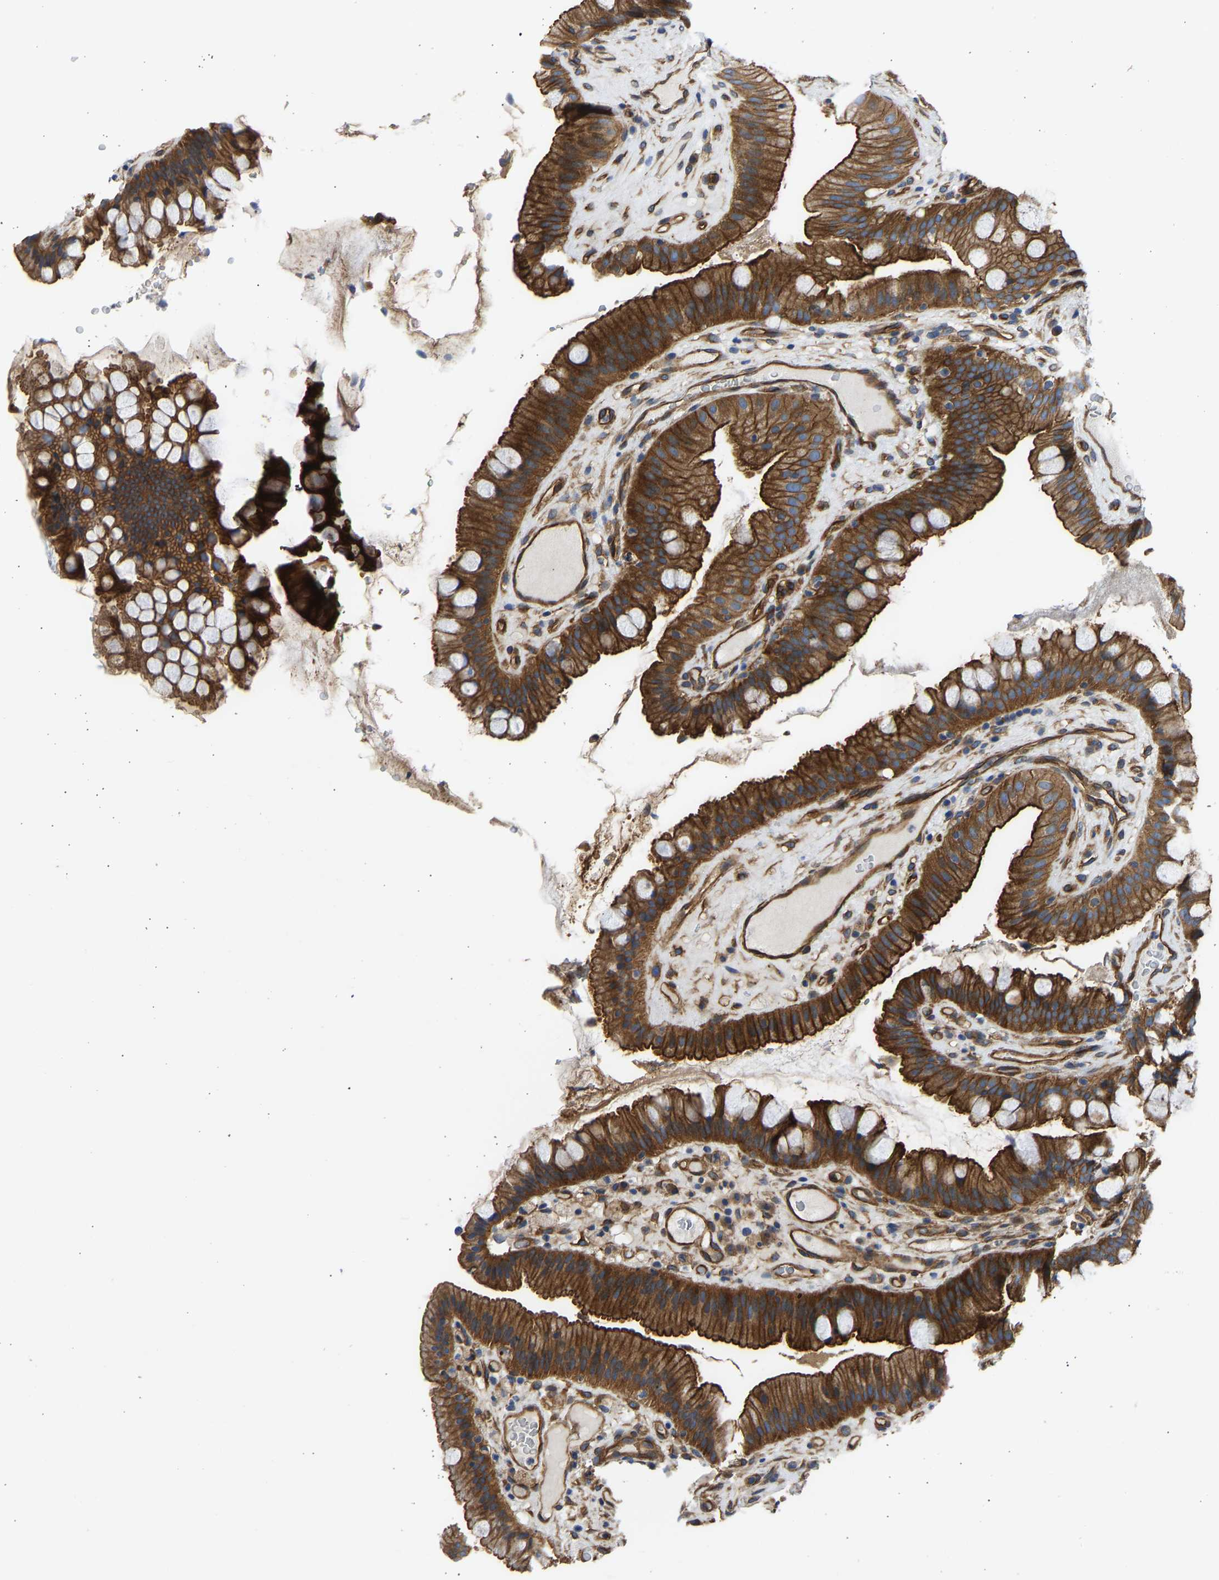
{"staining": {"intensity": "strong", "quantity": ">75%", "location": "cytoplasmic/membranous"}, "tissue": "gallbladder", "cell_type": "Glandular cells", "image_type": "normal", "snomed": [{"axis": "morphology", "description": "Normal tissue, NOS"}, {"axis": "topography", "description": "Gallbladder"}], "caption": "This photomicrograph shows benign gallbladder stained with IHC to label a protein in brown. The cytoplasmic/membranous of glandular cells show strong positivity for the protein. Nuclei are counter-stained blue.", "gene": "MYO1C", "patient": {"sex": "male", "age": 49}}